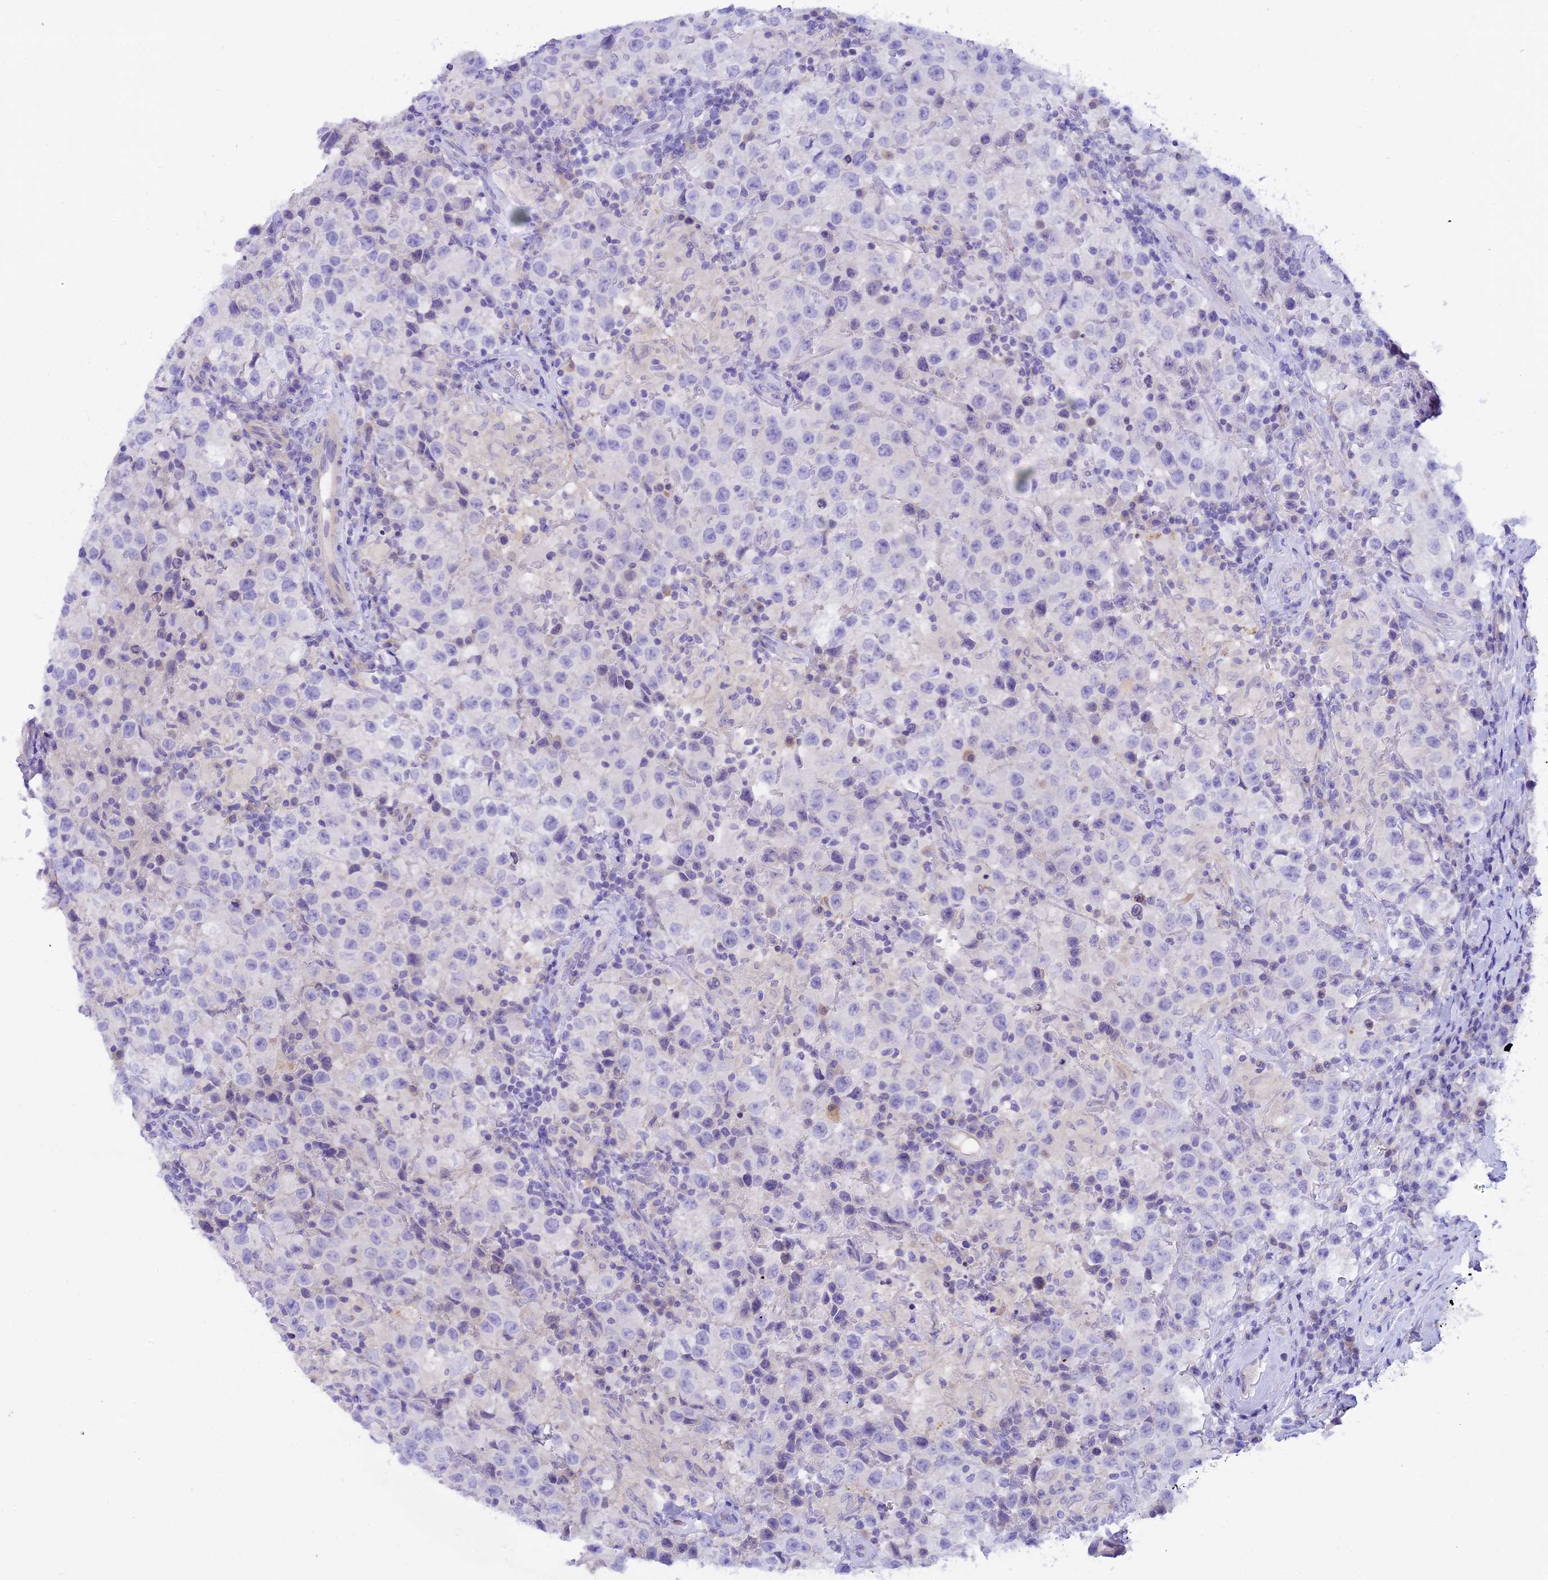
{"staining": {"intensity": "negative", "quantity": "none", "location": "none"}, "tissue": "testis cancer", "cell_type": "Tumor cells", "image_type": "cancer", "snomed": [{"axis": "morphology", "description": "Seminoma, NOS"}, {"axis": "morphology", "description": "Carcinoma, Embryonal, NOS"}, {"axis": "topography", "description": "Testis"}], "caption": "Immunohistochemical staining of human testis cancer exhibits no significant staining in tumor cells.", "gene": "COL6A5", "patient": {"sex": "male", "age": 41}}